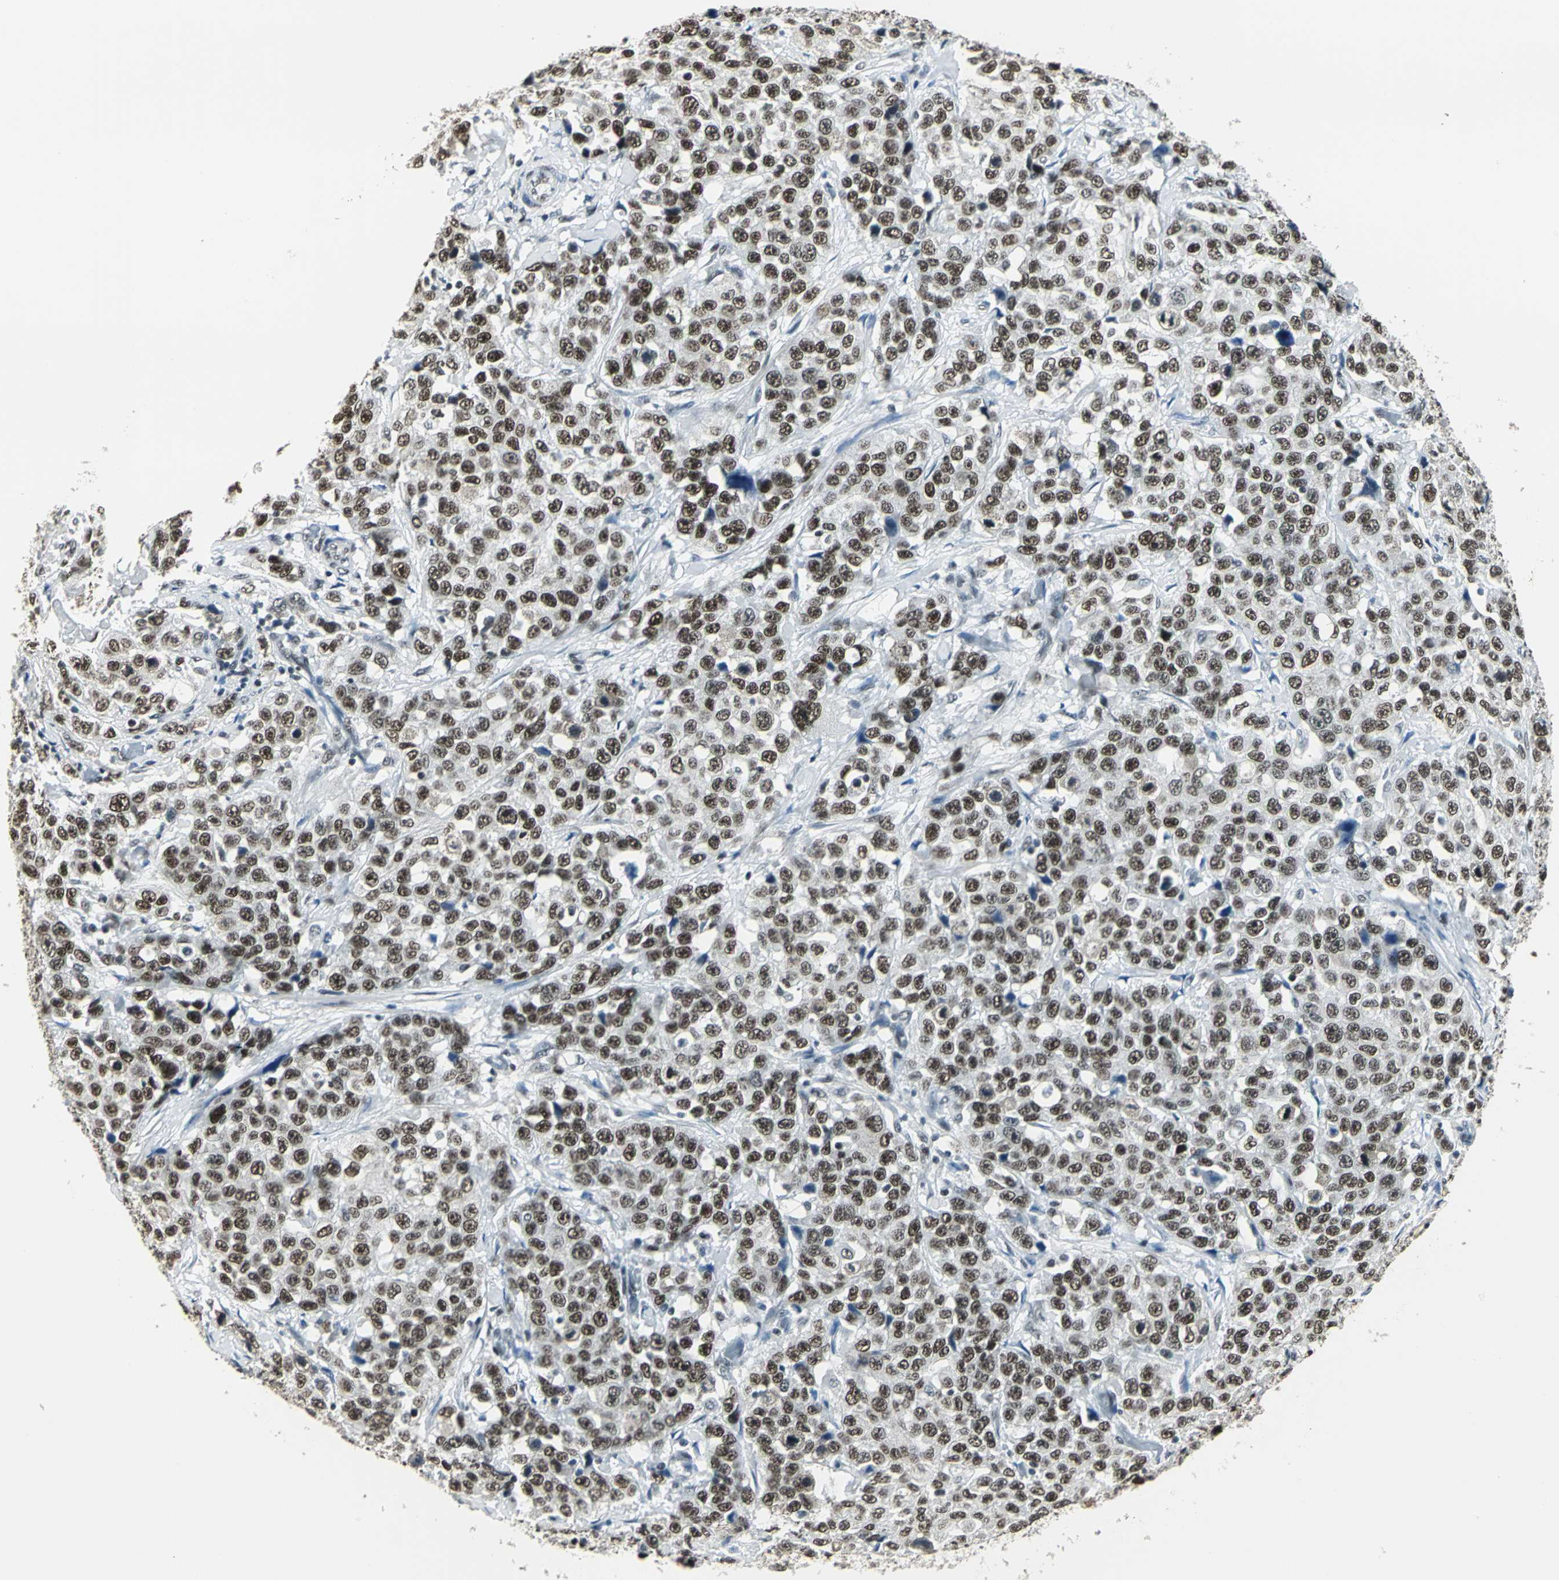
{"staining": {"intensity": "strong", "quantity": ">75%", "location": "nuclear"}, "tissue": "stomach cancer", "cell_type": "Tumor cells", "image_type": "cancer", "snomed": [{"axis": "morphology", "description": "Normal tissue, NOS"}, {"axis": "morphology", "description": "Adenocarcinoma, NOS"}, {"axis": "topography", "description": "Stomach"}], "caption": "Tumor cells display high levels of strong nuclear expression in approximately >75% of cells in stomach cancer (adenocarcinoma).", "gene": "ADNP", "patient": {"sex": "male", "age": 48}}